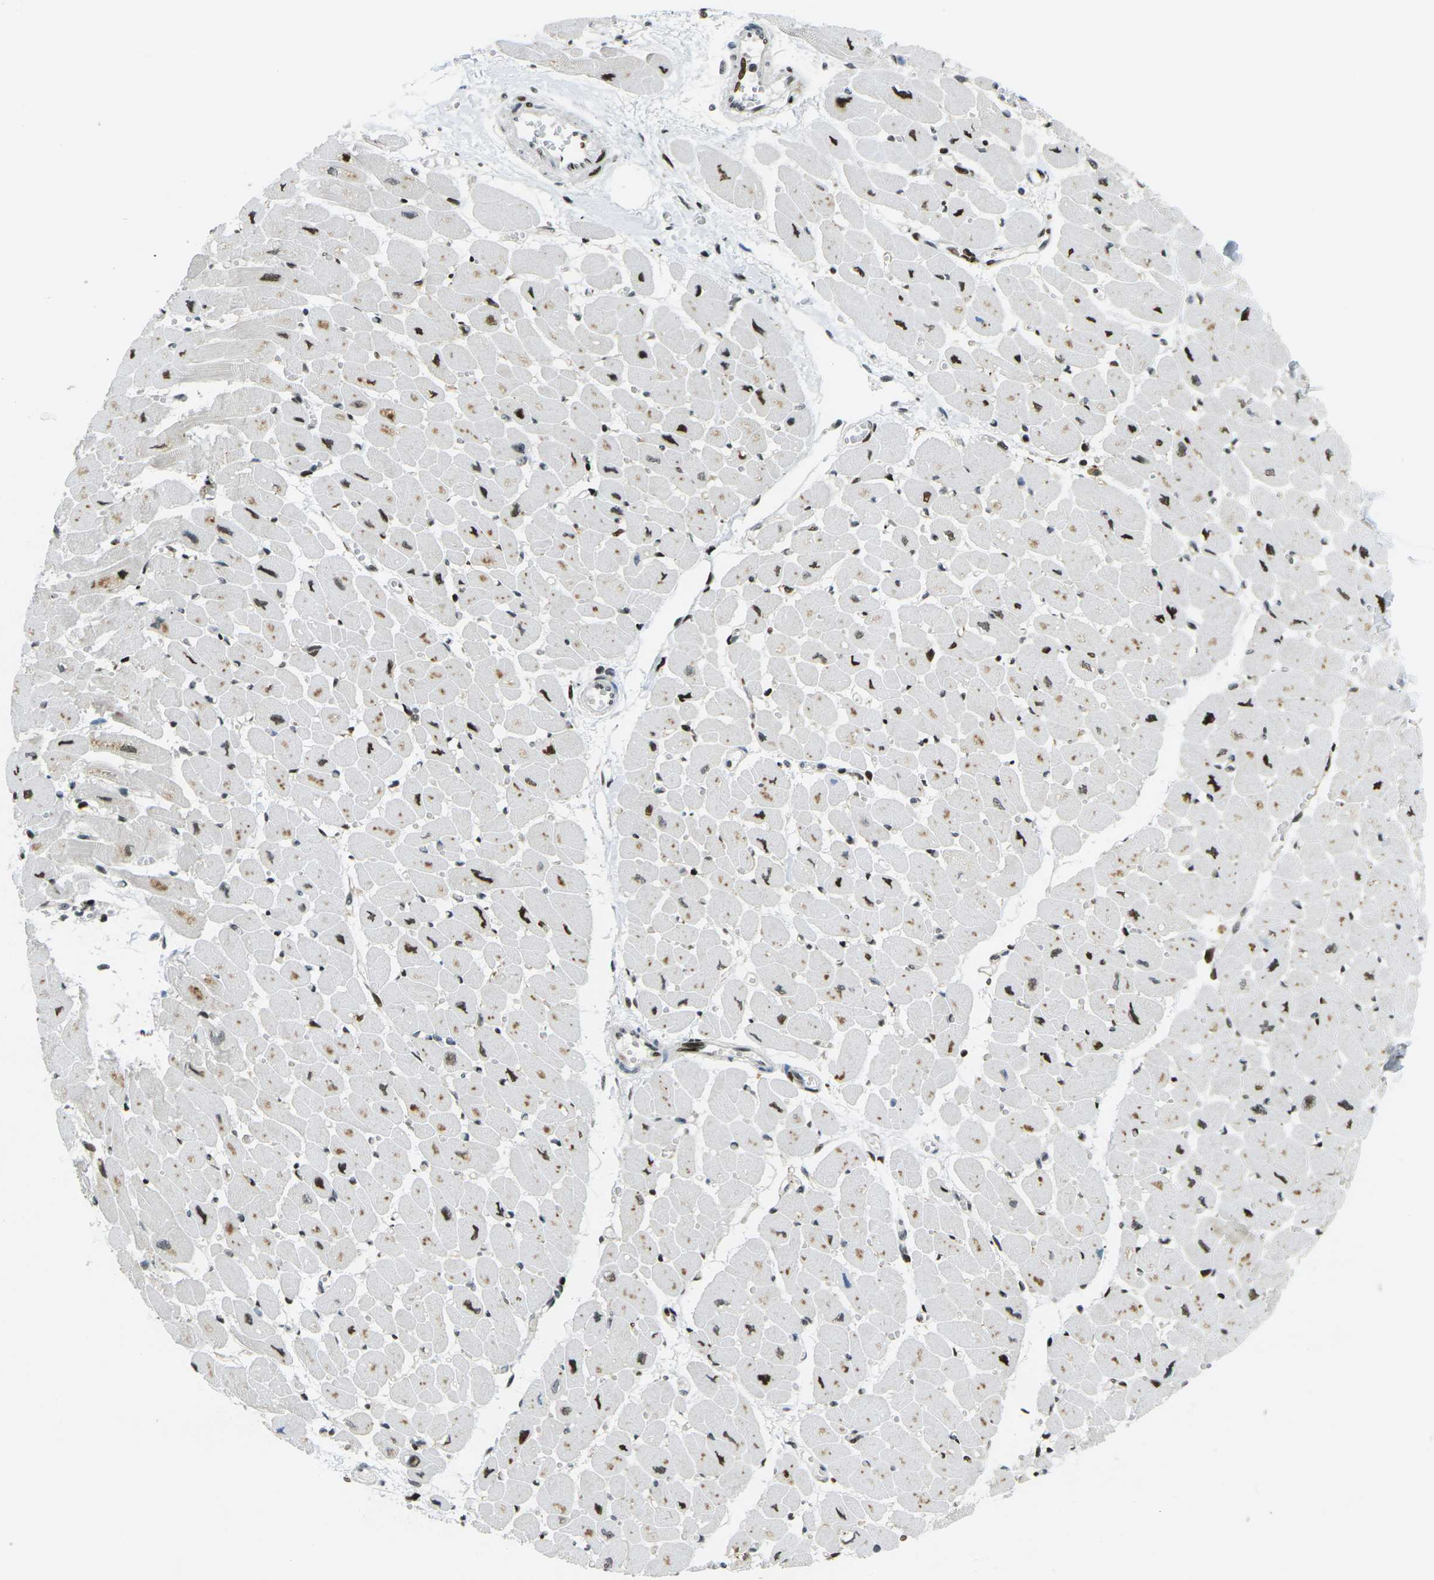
{"staining": {"intensity": "moderate", "quantity": "25%-75%", "location": "nuclear"}, "tissue": "heart muscle", "cell_type": "Cardiomyocytes", "image_type": "normal", "snomed": [{"axis": "morphology", "description": "Normal tissue, NOS"}, {"axis": "topography", "description": "Heart"}], "caption": "This is an image of IHC staining of benign heart muscle, which shows moderate staining in the nuclear of cardiomyocytes.", "gene": "UBE2C", "patient": {"sex": "female", "age": 54}}